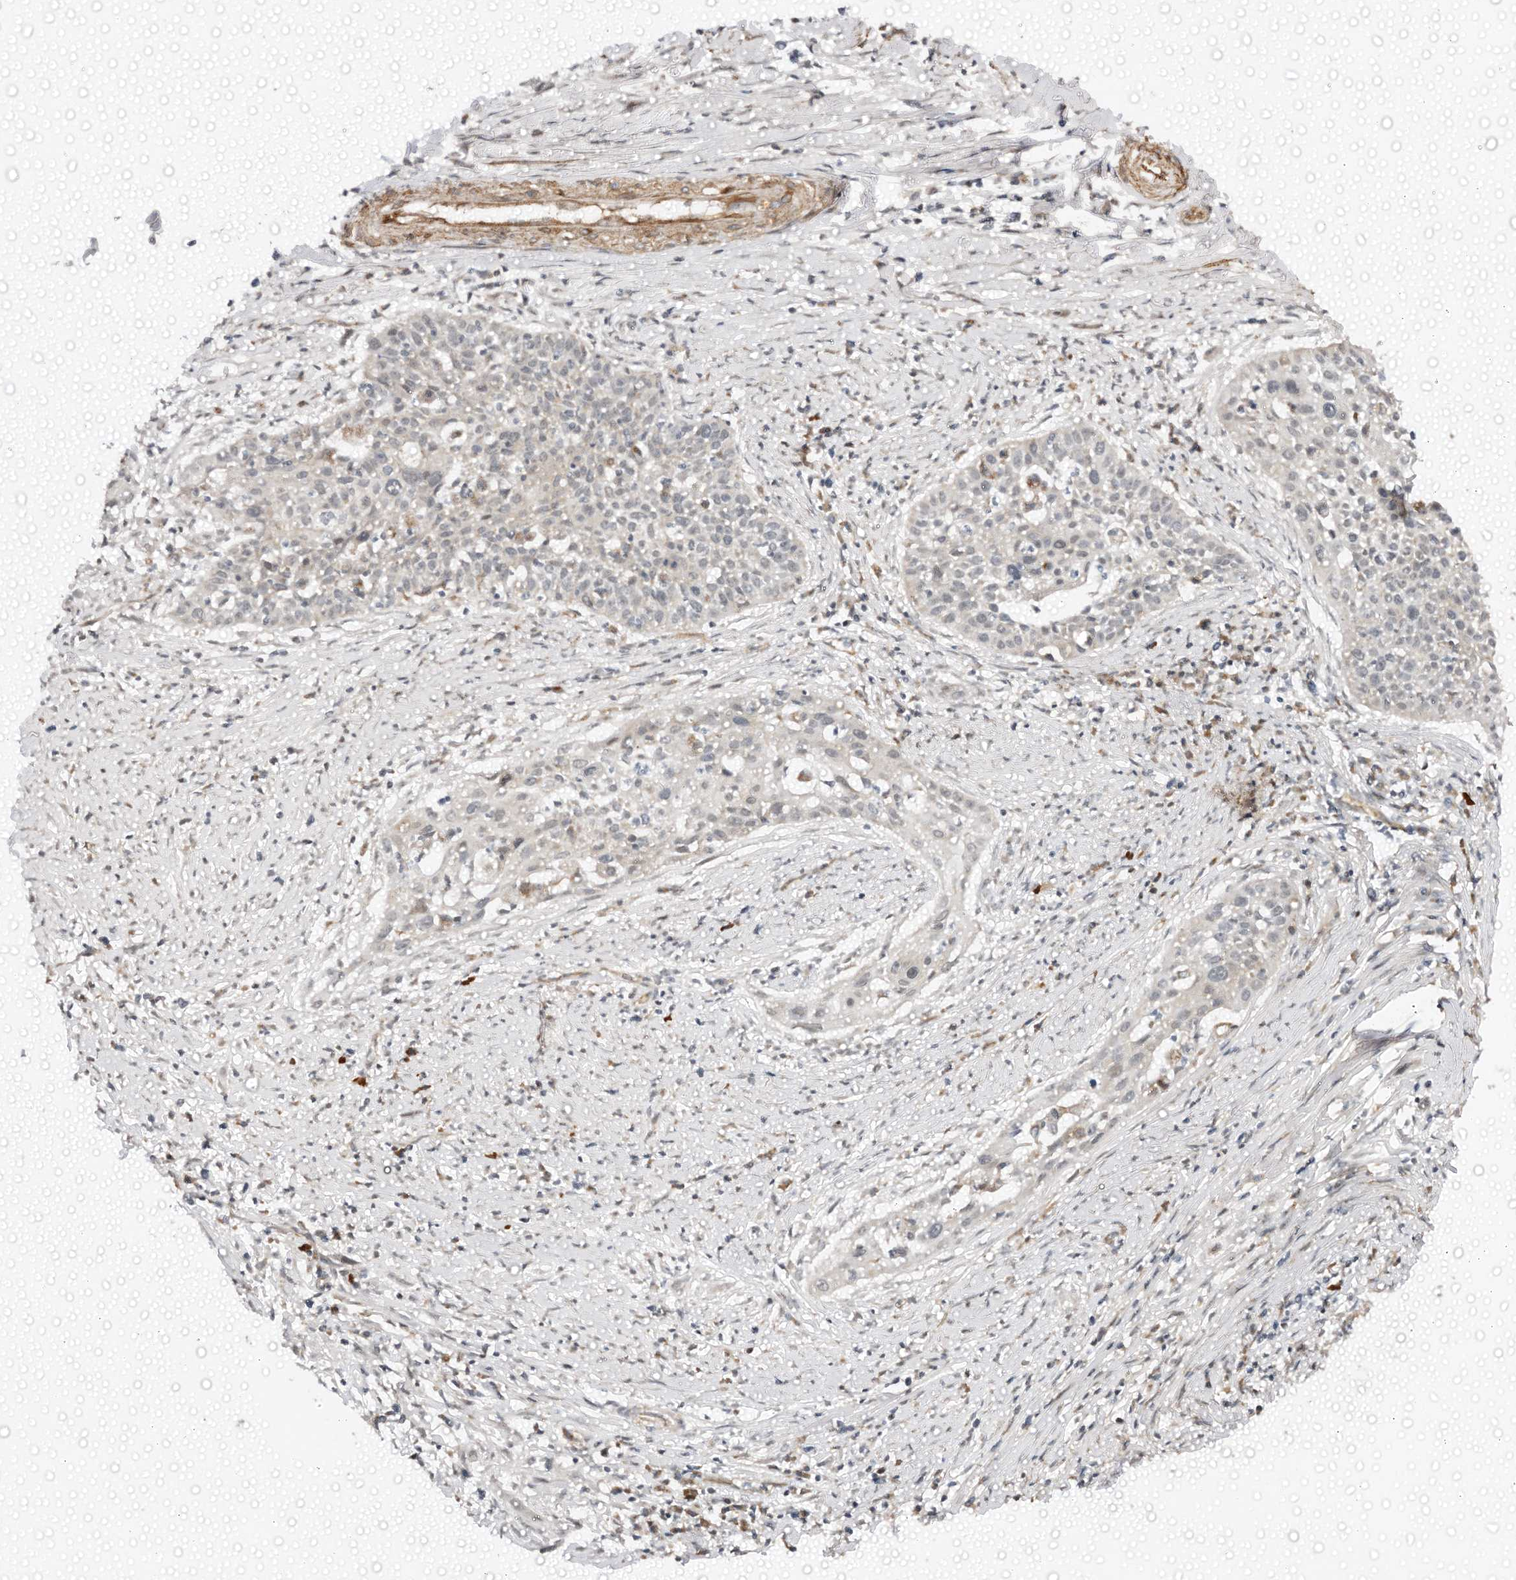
{"staining": {"intensity": "negative", "quantity": "none", "location": "none"}, "tissue": "cervical cancer", "cell_type": "Tumor cells", "image_type": "cancer", "snomed": [{"axis": "morphology", "description": "Squamous cell carcinoma, NOS"}, {"axis": "topography", "description": "Cervix"}], "caption": "Cervical cancer (squamous cell carcinoma) was stained to show a protein in brown. There is no significant expression in tumor cells.", "gene": "CBR4", "patient": {"sex": "female", "age": 34}}